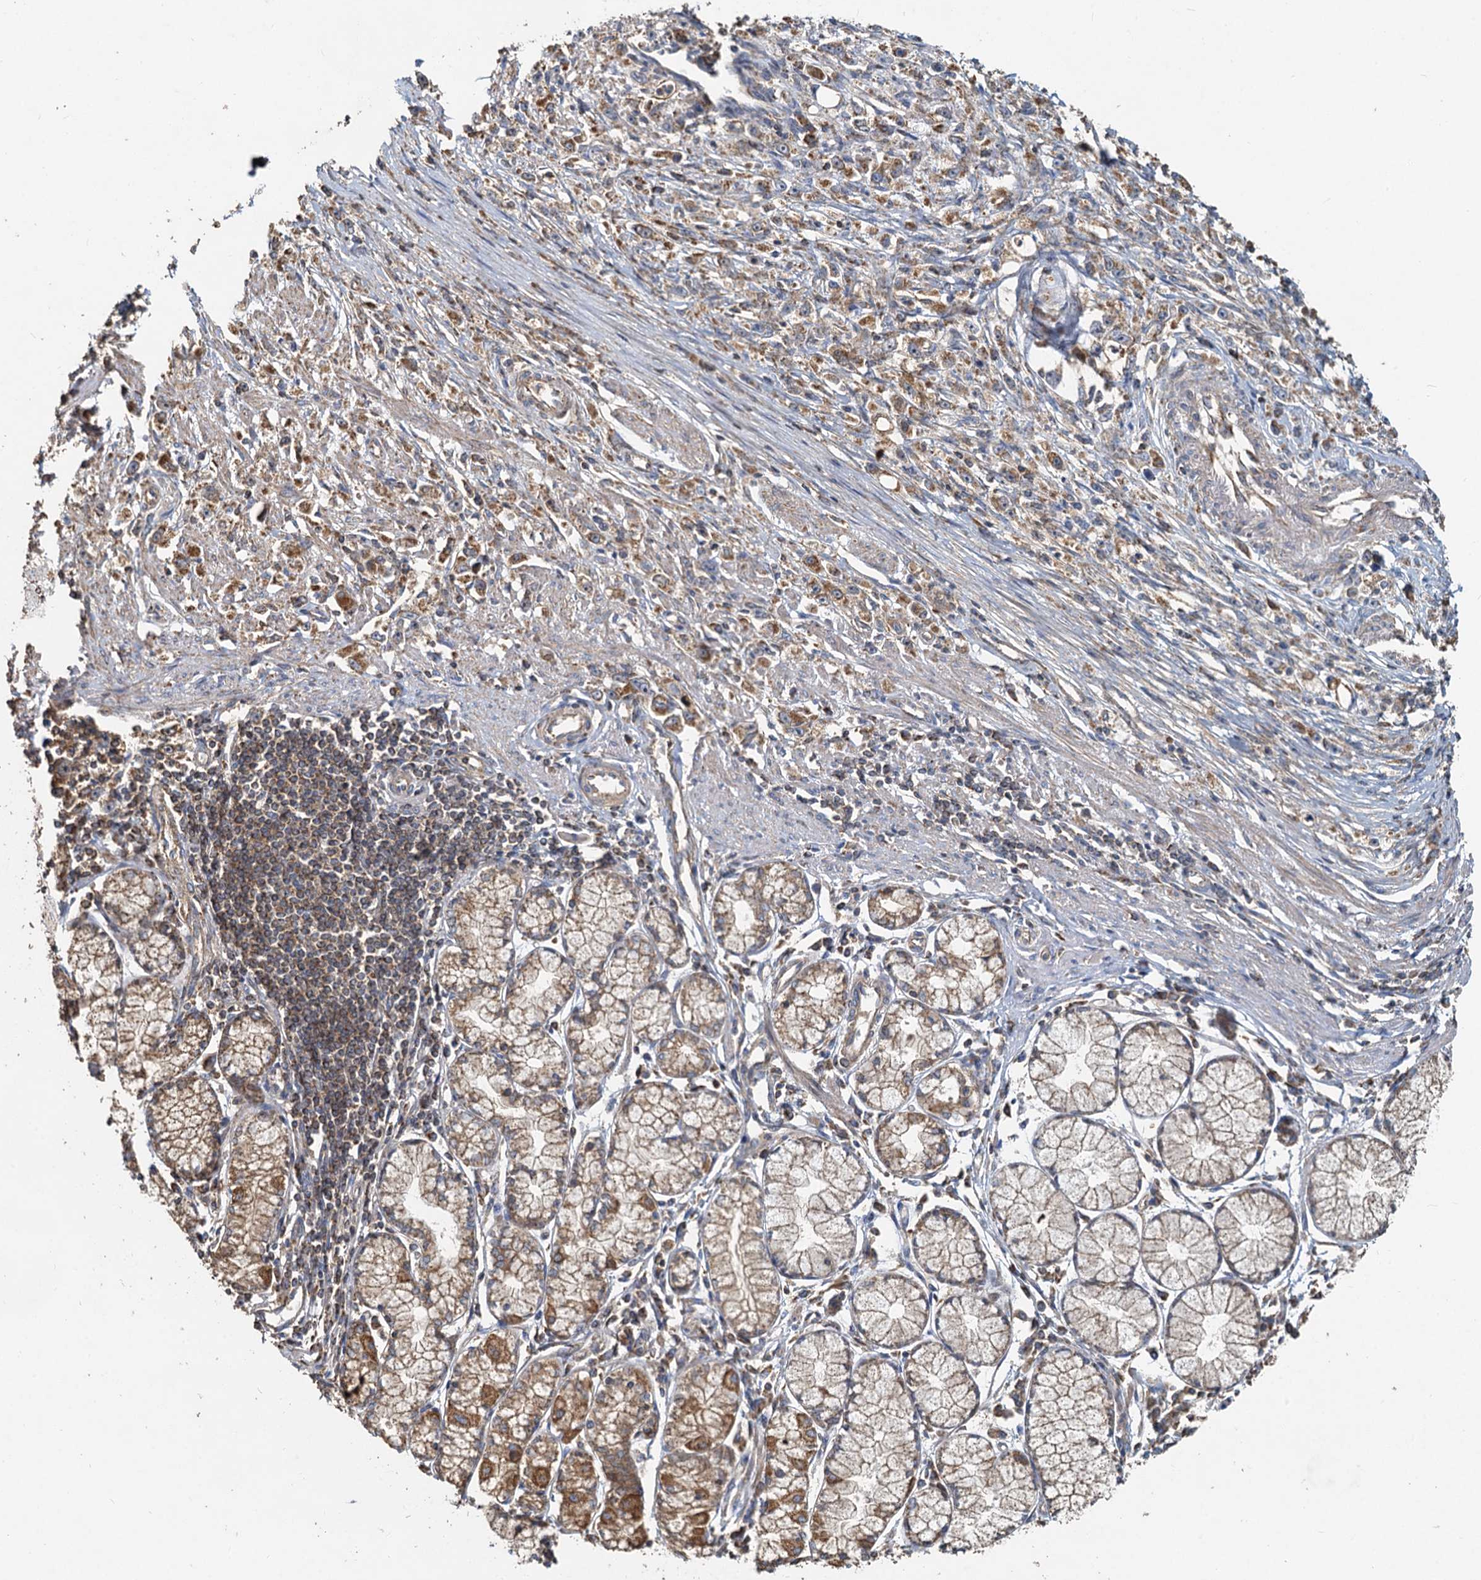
{"staining": {"intensity": "moderate", "quantity": ">75%", "location": "cytoplasmic/membranous"}, "tissue": "stomach cancer", "cell_type": "Tumor cells", "image_type": "cancer", "snomed": [{"axis": "morphology", "description": "Adenocarcinoma, NOS"}, {"axis": "topography", "description": "Stomach"}], "caption": "Stomach adenocarcinoma stained for a protein (brown) shows moderate cytoplasmic/membranous positive expression in about >75% of tumor cells.", "gene": "SDS", "patient": {"sex": "female", "age": 59}}